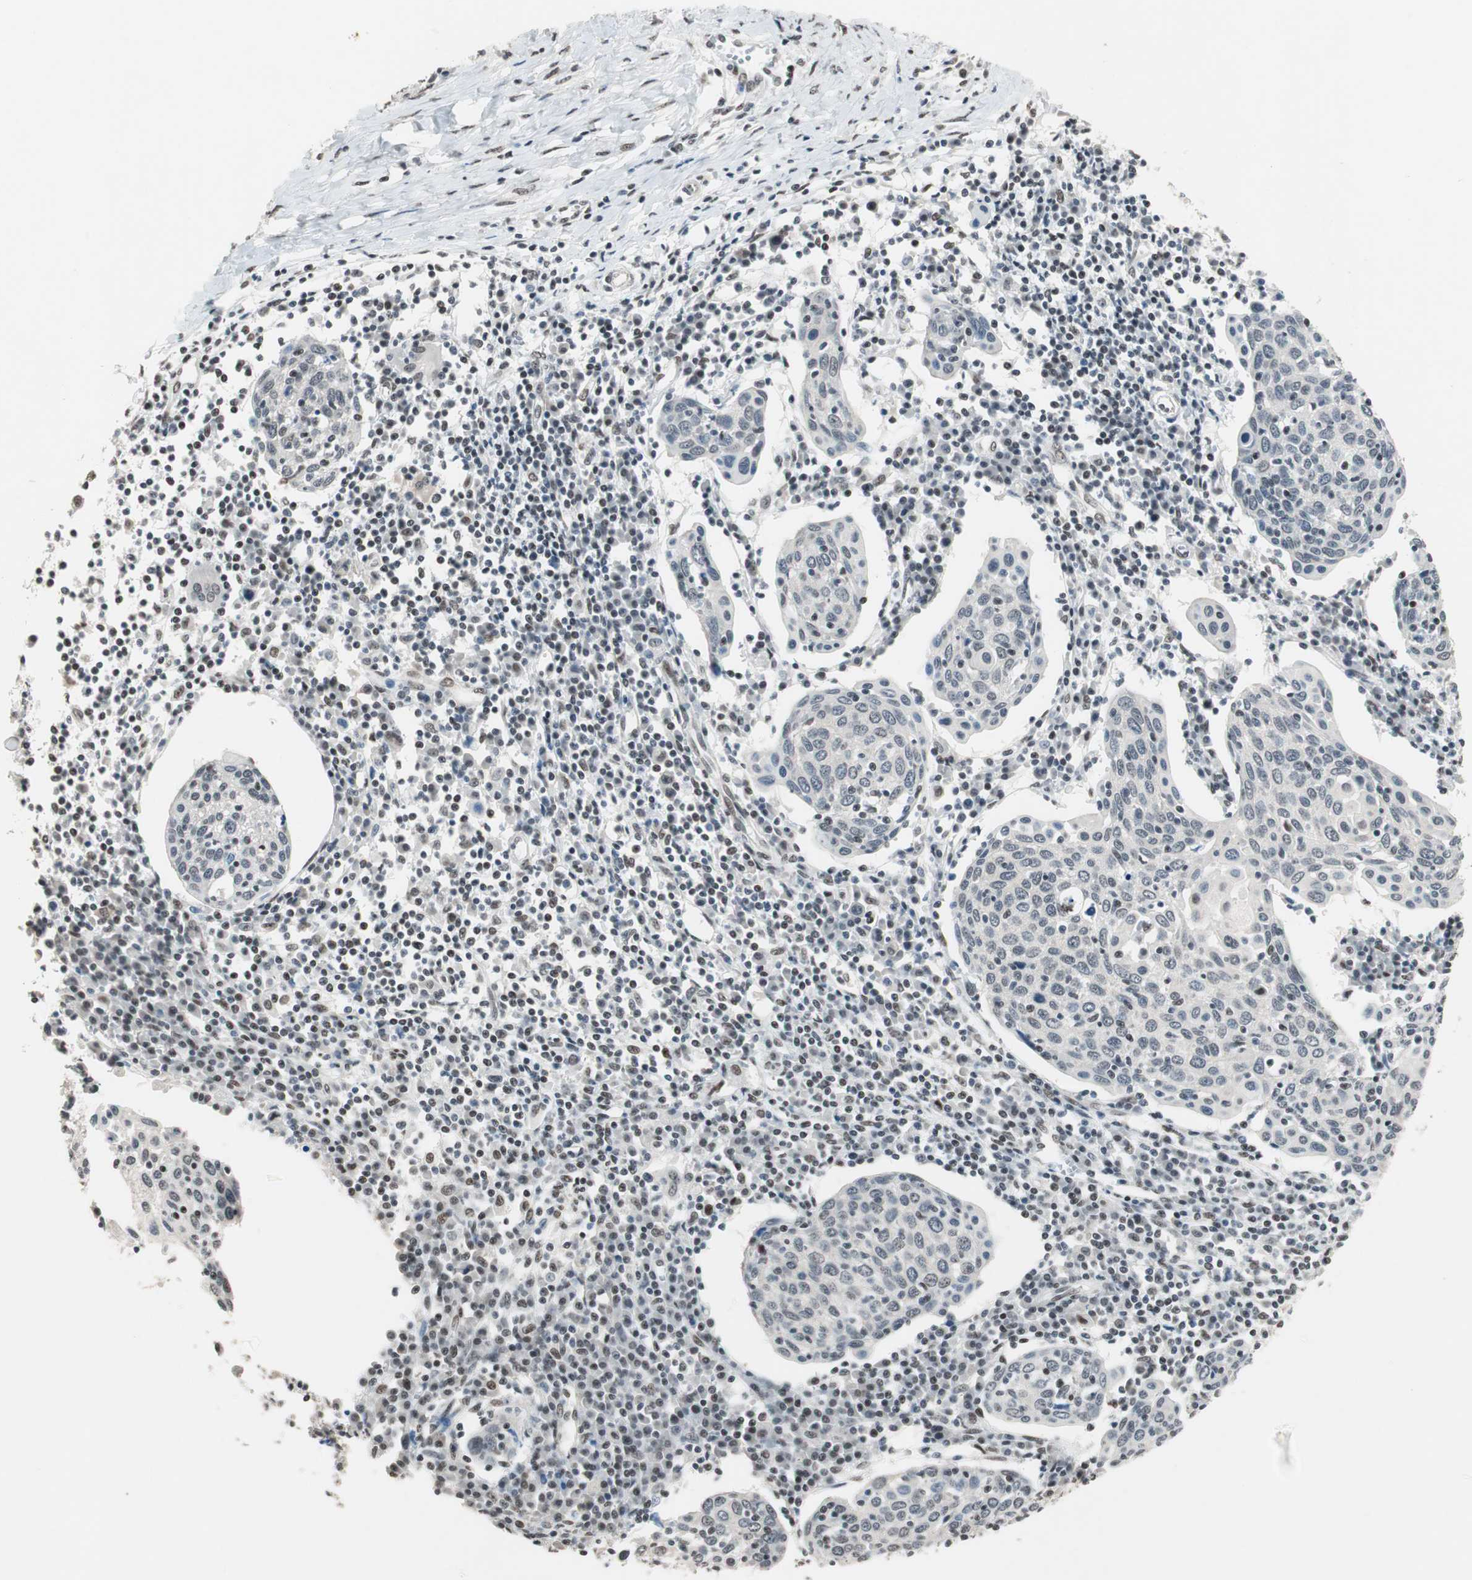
{"staining": {"intensity": "negative", "quantity": "none", "location": "none"}, "tissue": "cervical cancer", "cell_type": "Tumor cells", "image_type": "cancer", "snomed": [{"axis": "morphology", "description": "Squamous cell carcinoma, NOS"}, {"axis": "topography", "description": "Cervix"}], "caption": "Tumor cells show no significant staining in squamous cell carcinoma (cervical).", "gene": "ZBTB17", "patient": {"sex": "female", "age": 40}}